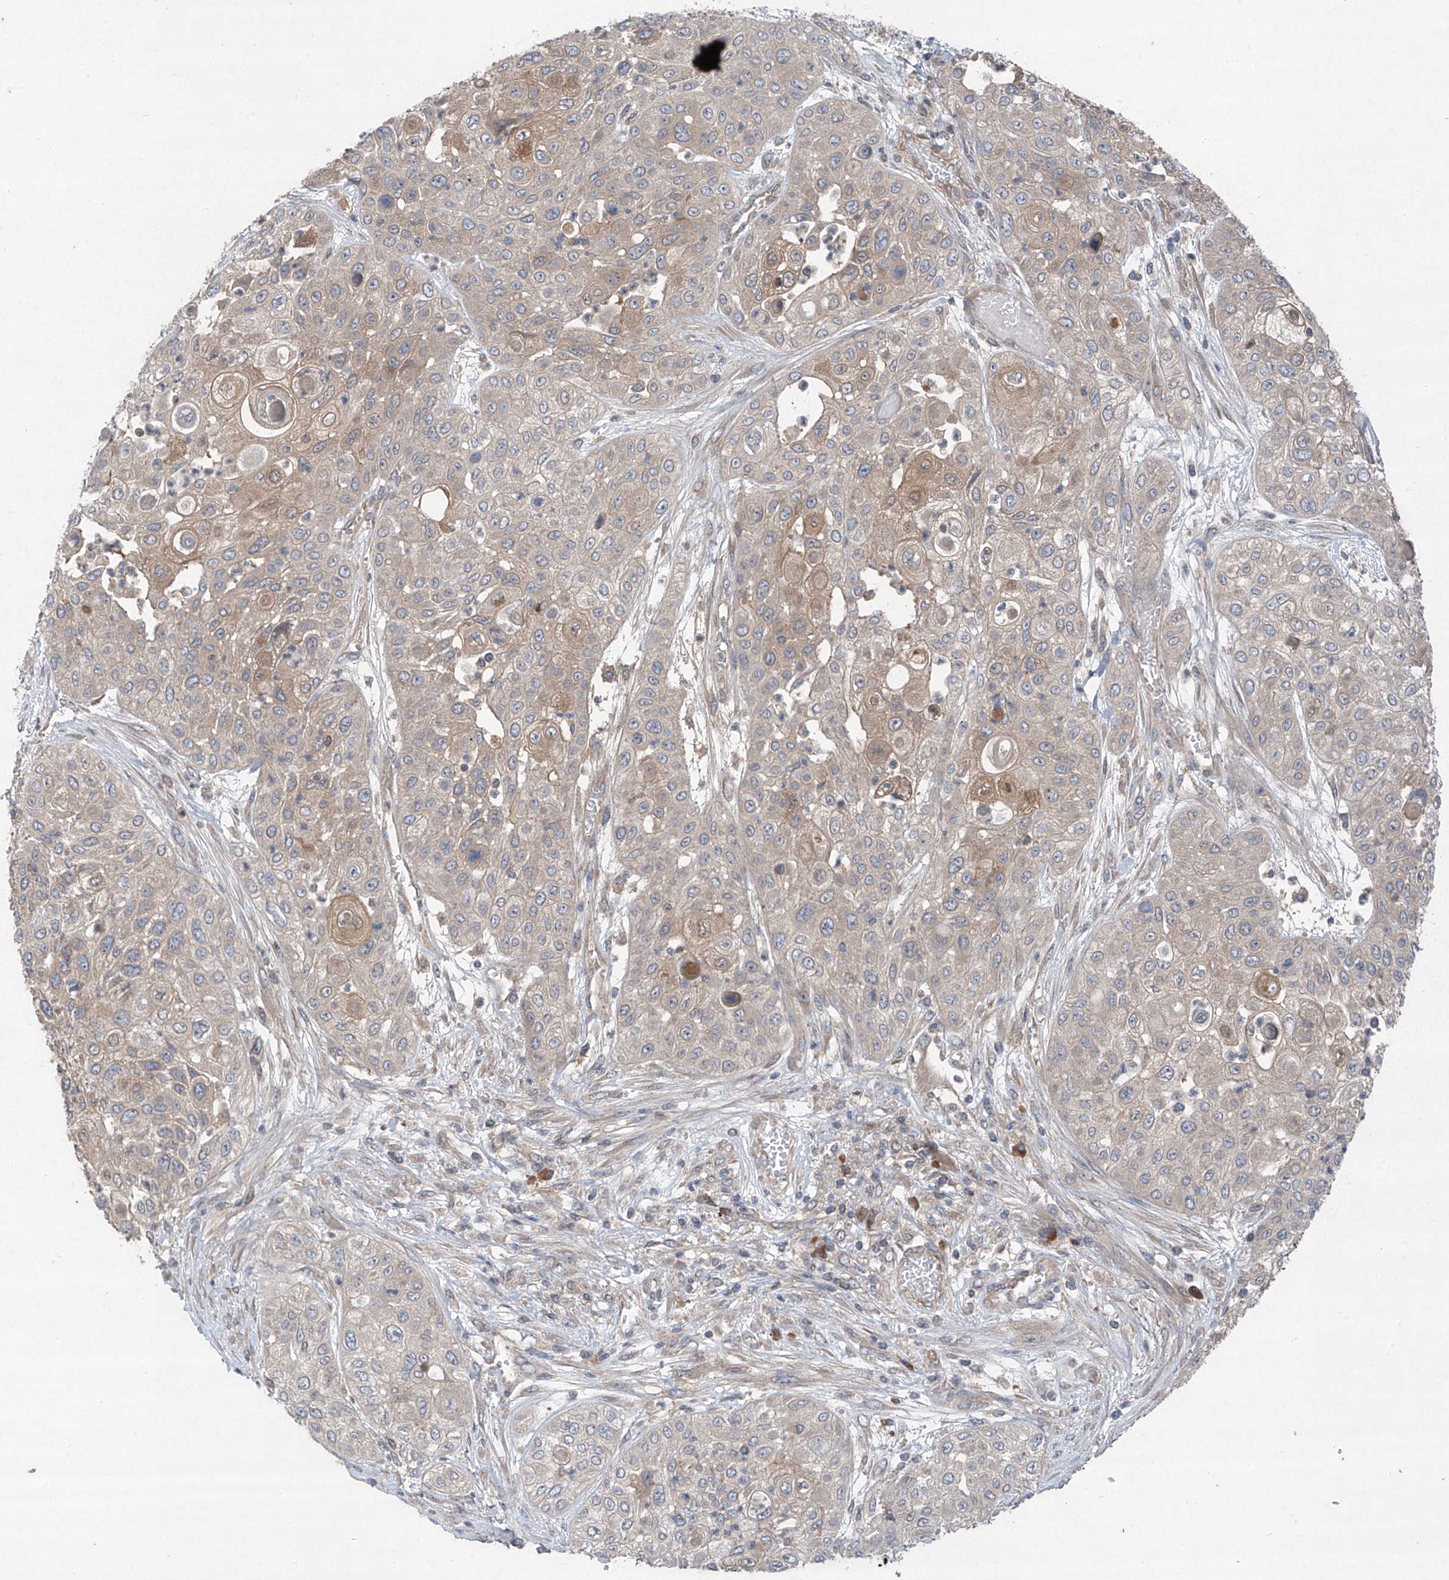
{"staining": {"intensity": "weak", "quantity": "<25%", "location": "cytoplasmic/membranous"}, "tissue": "urothelial cancer", "cell_type": "Tumor cells", "image_type": "cancer", "snomed": [{"axis": "morphology", "description": "Urothelial carcinoma, High grade"}, {"axis": "topography", "description": "Urinary bladder"}], "caption": "DAB immunohistochemical staining of urothelial cancer reveals no significant staining in tumor cells. (Stains: DAB immunohistochemistry with hematoxylin counter stain, Microscopy: brightfield microscopy at high magnification).", "gene": "FOXRED2", "patient": {"sex": "female", "age": 79}}